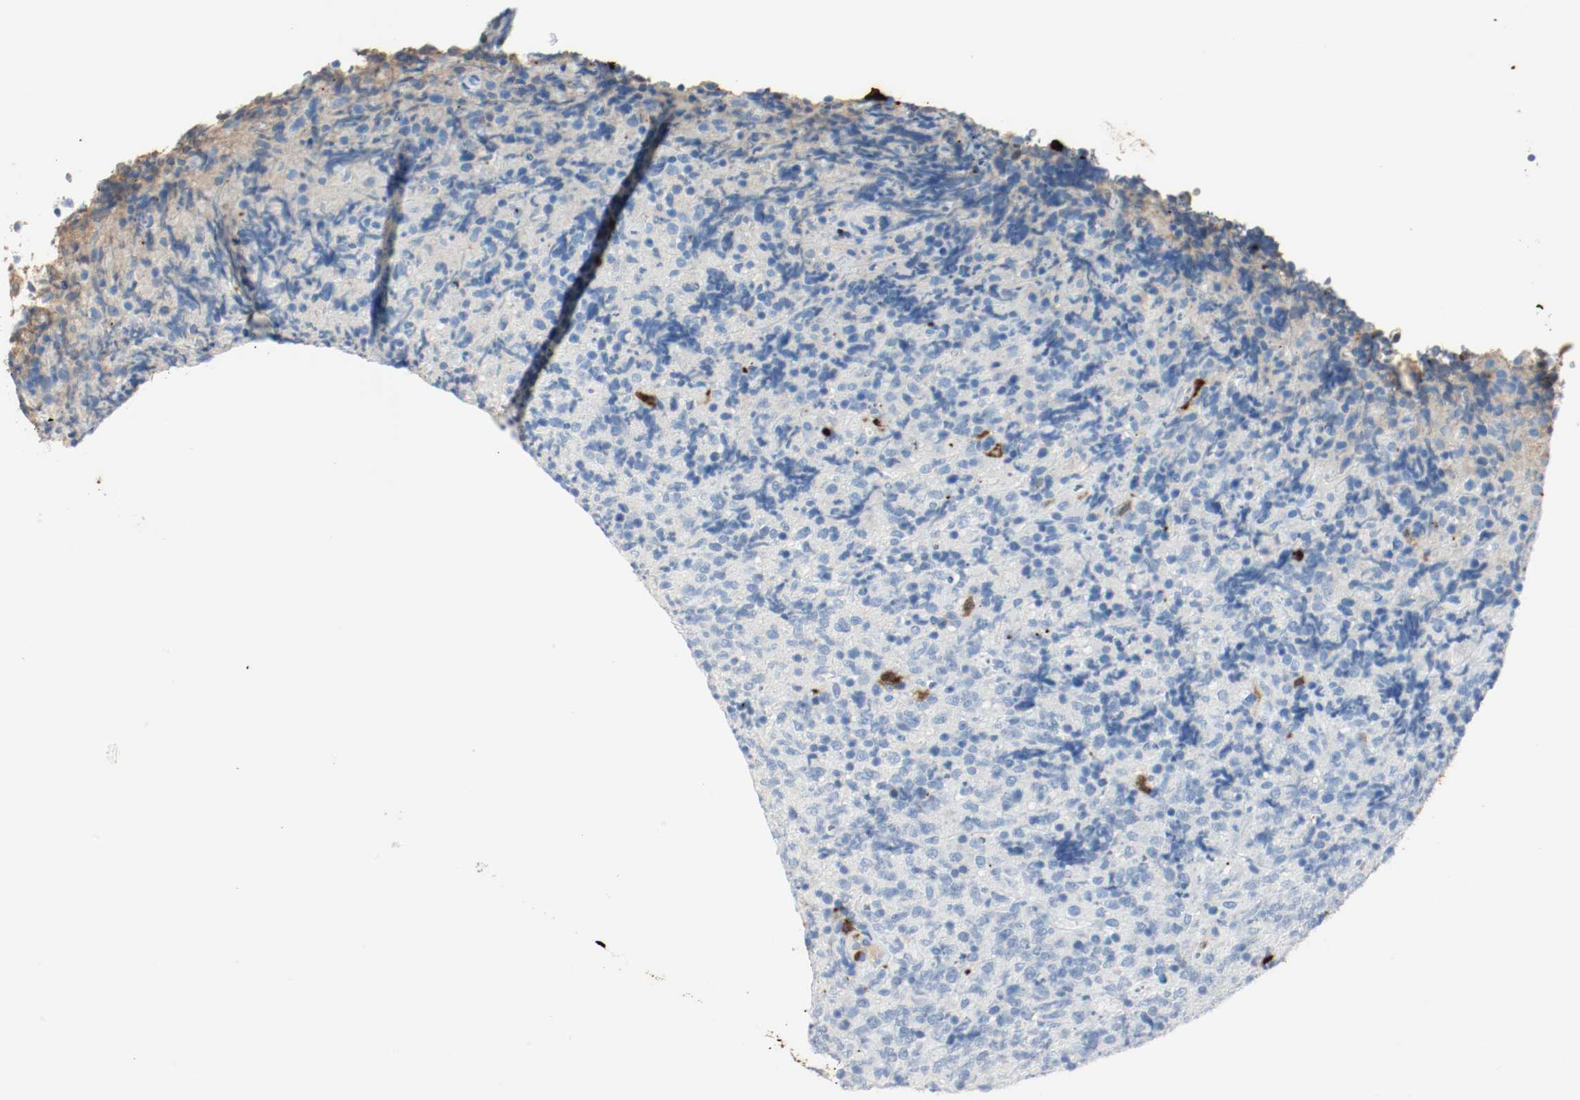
{"staining": {"intensity": "negative", "quantity": "none", "location": "none"}, "tissue": "lymphoma", "cell_type": "Tumor cells", "image_type": "cancer", "snomed": [{"axis": "morphology", "description": "Malignant lymphoma, non-Hodgkin's type, High grade"}, {"axis": "topography", "description": "Tonsil"}], "caption": "A photomicrograph of human lymphoma is negative for staining in tumor cells.", "gene": "S100A9", "patient": {"sex": "female", "age": 36}}